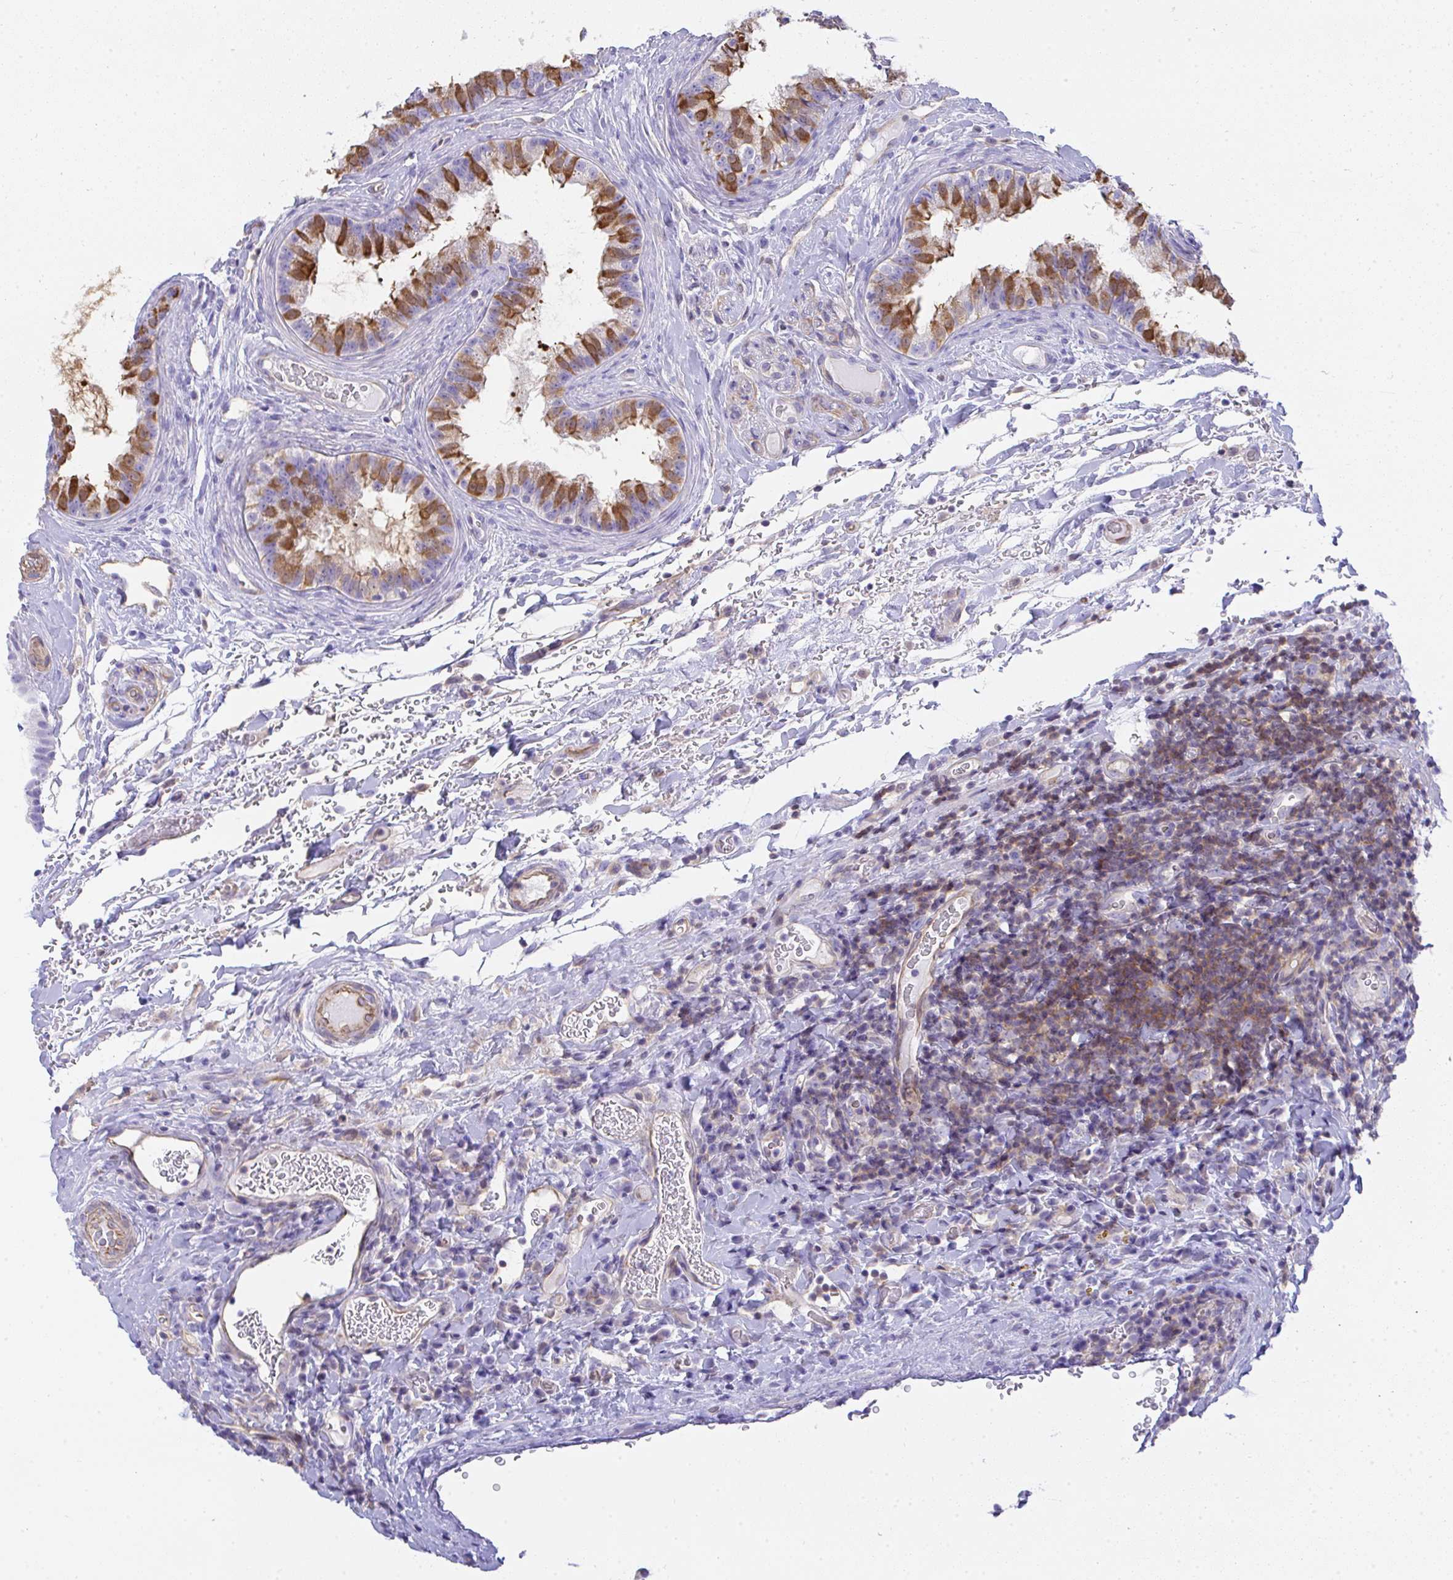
{"staining": {"intensity": "strong", "quantity": "<25%", "location": "cytoplasmic/membranous"}, "tissue": "epididymis", "cell_type": "Glandular cells", "image_type": "normal", "snomed": [{"axis": "morphology", "description": "Normal tissue, NOS"}, {"axis": "topography", "description": "Epididymis"}], "caption": "Strong cytoplasmic/membranous positivity is present in approximately <25% of glandular cells in benign epididymis. The protein of interest is shown in brown color, while the nuclei are stained blue.", "gene": "TNFAIP8", "patient": {"sex": "male", "age": 23}}